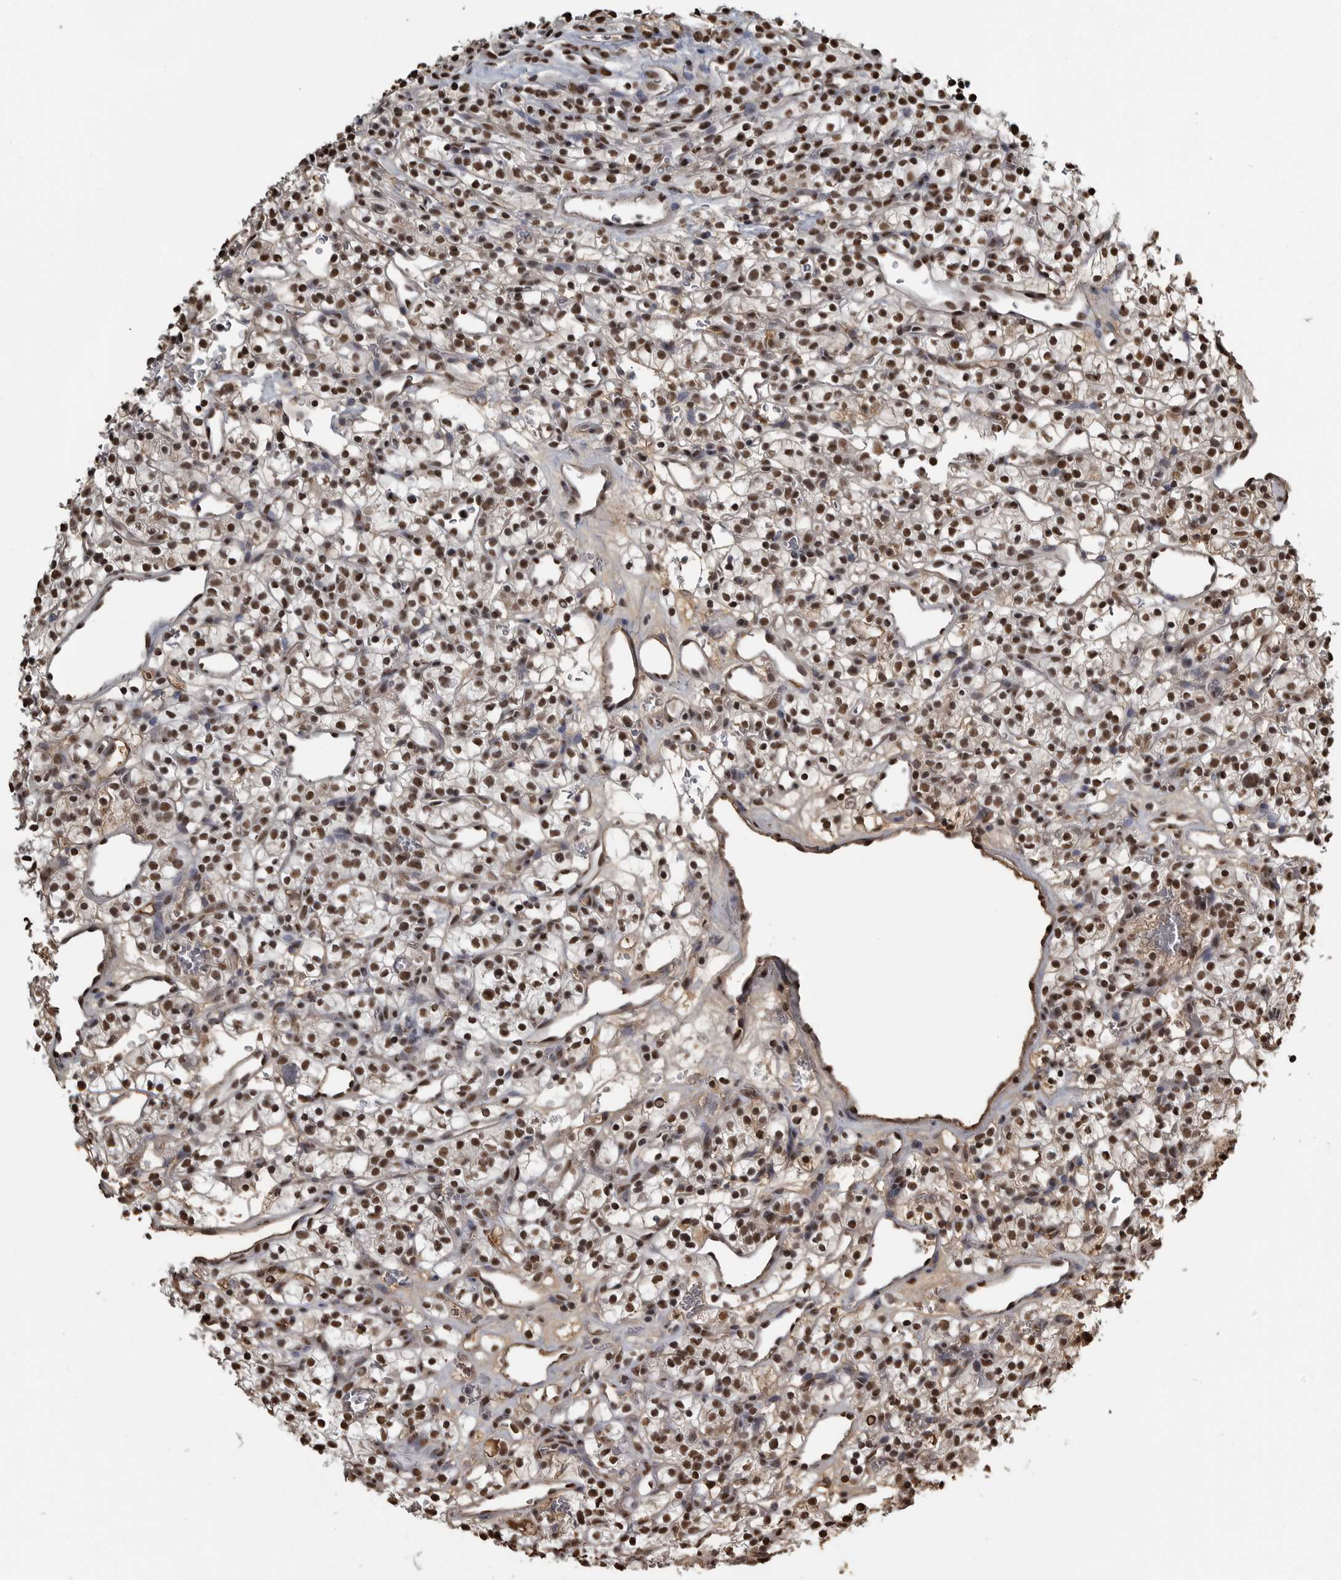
{"staining": {"intensity": "strong", "quantity": ">75%", "location": "nuclear"}, "tissue": "renal cancer", "cell_type": "Tumor cells", "image_type": "cancer", "snomed": [{"axis": "morphology", "description": "Adenocarcinoma, NOS"}, {"axis": "topography", "description": "Kidney"}], "caption": "The photomicrograph demonstrates a brown stain indicating the presence of a protein in the nuclear of tumor cells in renal cancer. (Brightfield microscopy of DAB IHC at high magnification).", "gene": "TGS1", "patient": {"sex": "female", "age": 57}}